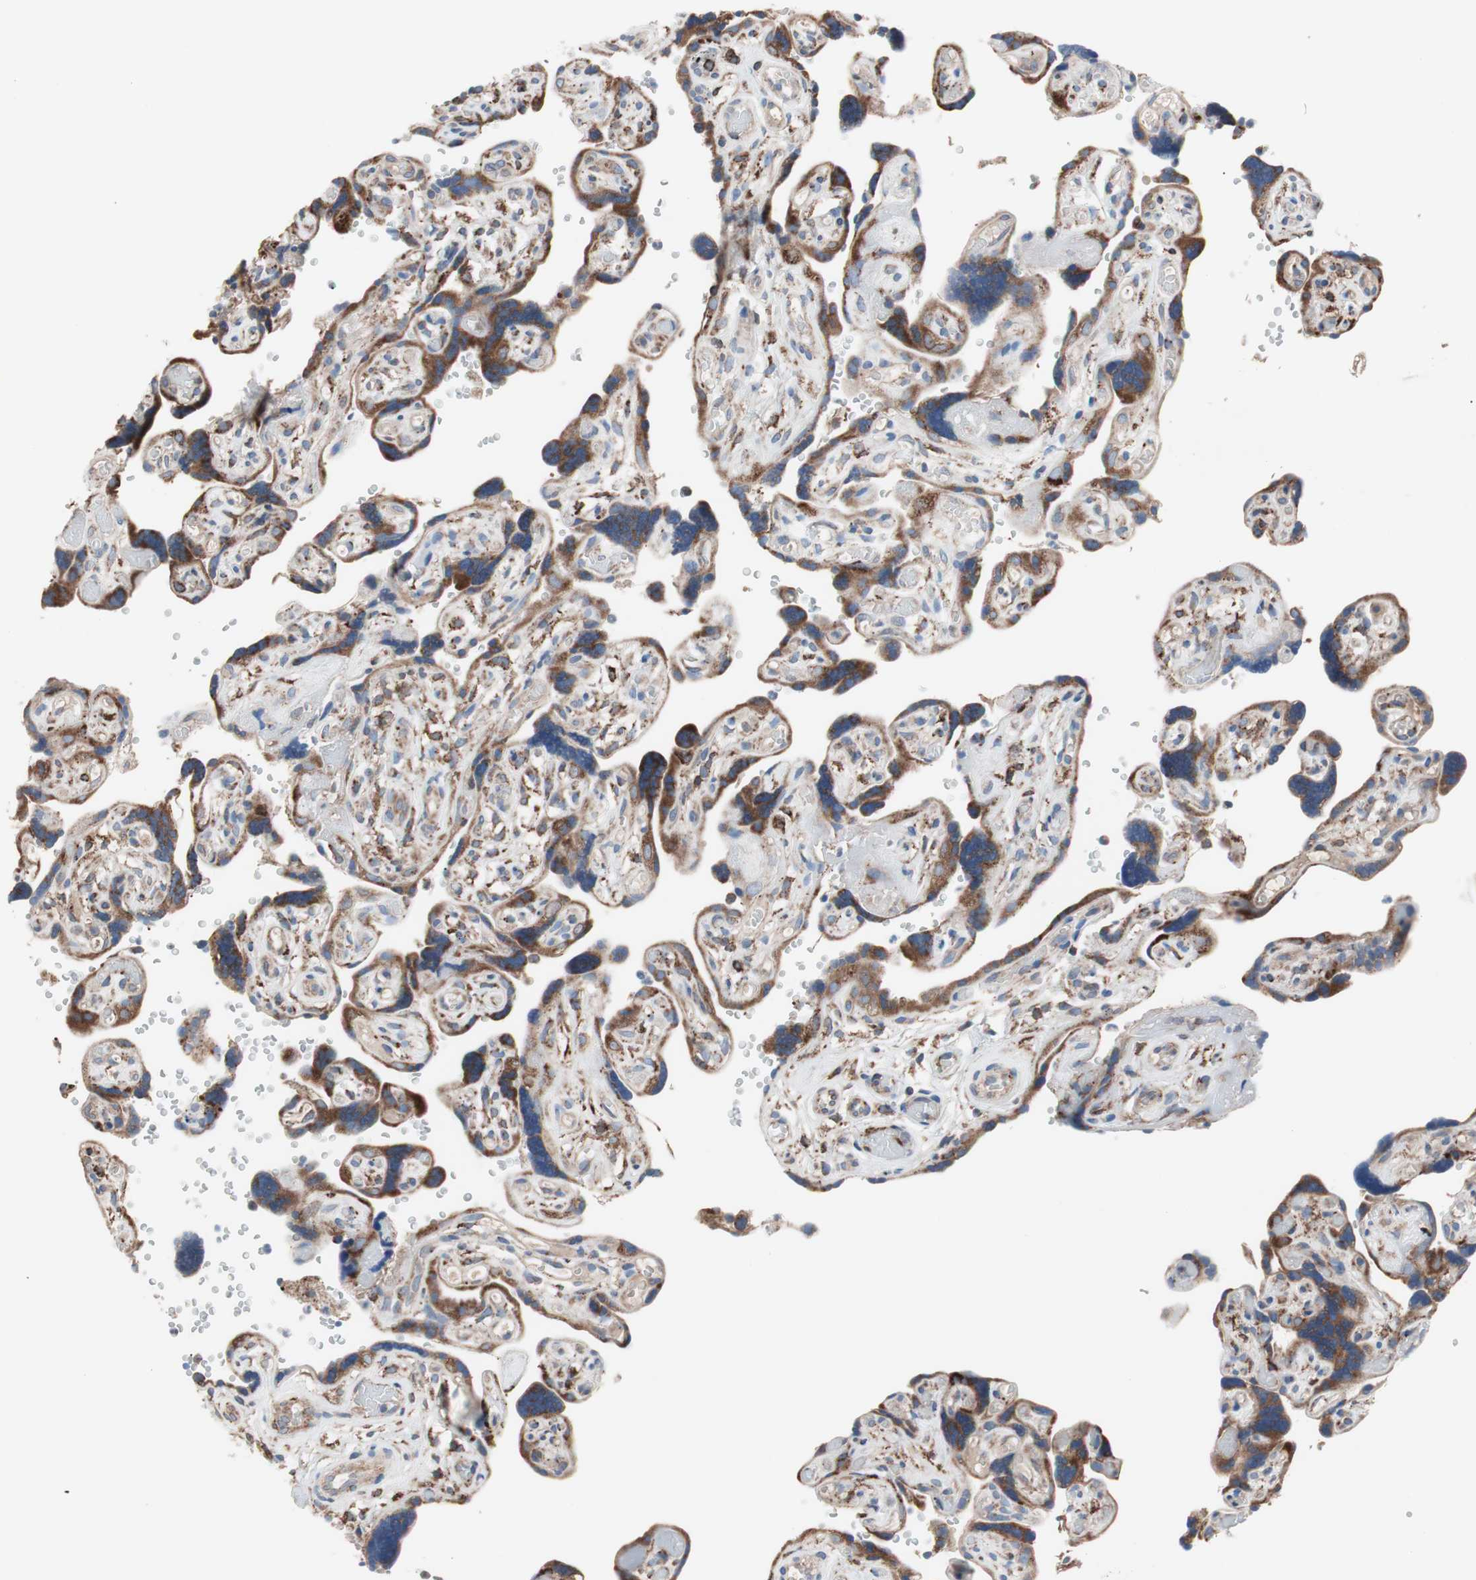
{"staining": {"intensity": "strong", "quantity": ">75%", "location": "cytoplasmic/membranous"}, "tissue": "placenta", "cell_type": "Trophoblastic cells", "image_type": "normal", "snomed": [{"axis": "morphology", "description": "Normal tissue, NOS"}, {"axis": "topography", "description": "Placenta"}], "caption": "An immunohistochemistry (IHC) photomicrograph of normal tissue is shown. Protein staining in brown shows strong cytoplasmic/membranous positivity in placenta within trophoblastic cells.", "gene": "SLC27A4", "patient": {"sex": "female", "age": 30}}